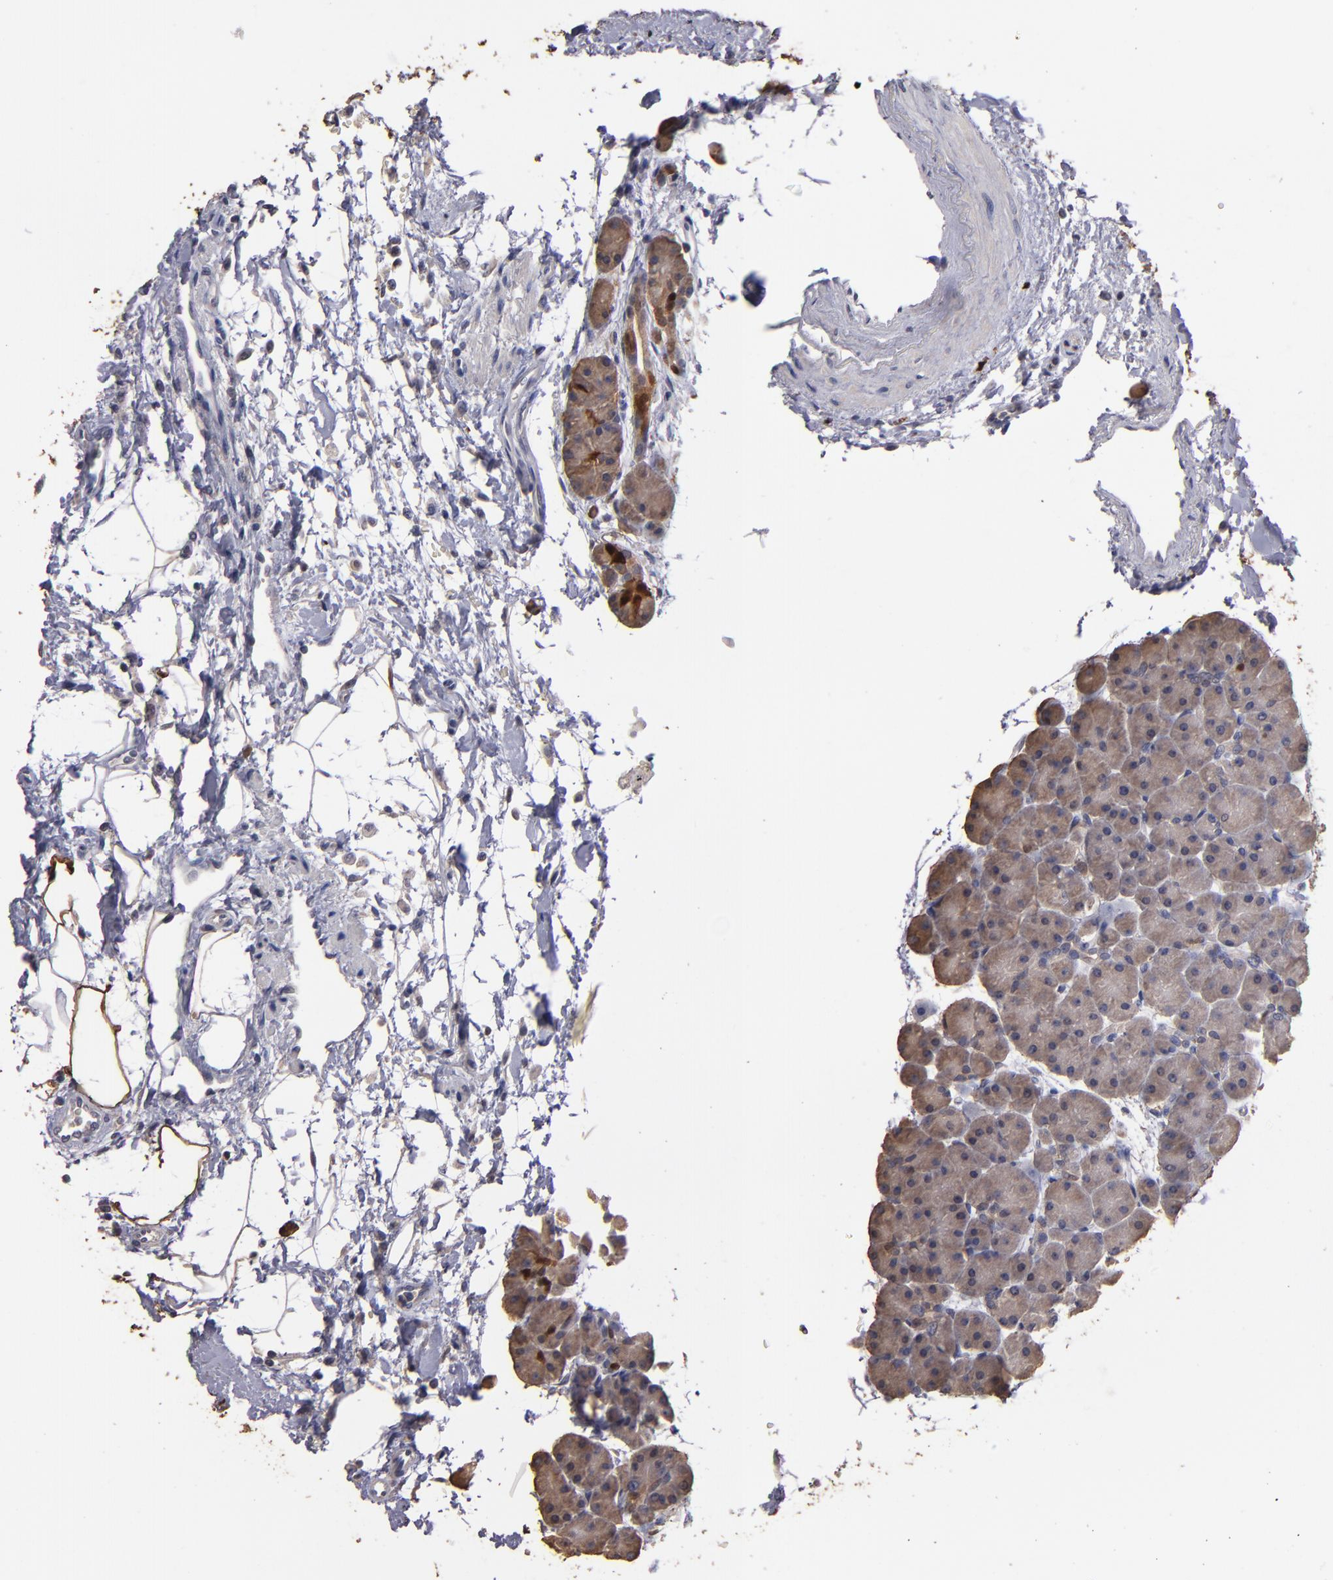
{"staining": {"intensity": "weak", "quantity": ">75%", "location": "cytoplasmic/membranous,nuclear"}, "tissue": "pancreas", "cell_type": "Exocrine glandular cells", "image_type": "normal", "snomed": [{"axis": "morphology", "description": "Normal tissue, NOS"}, {"axis": "topography", "description": "Pancreas"}], "caption": "Exocrine glandular cells show low levels of weak cytoplasmic/membranous,nuclear positivity in about >75% of cells in normal human pancreas. Nuclei are stained in blue.", "gene": "S100A1", "patient": {"sex": "male", "age": 66}}